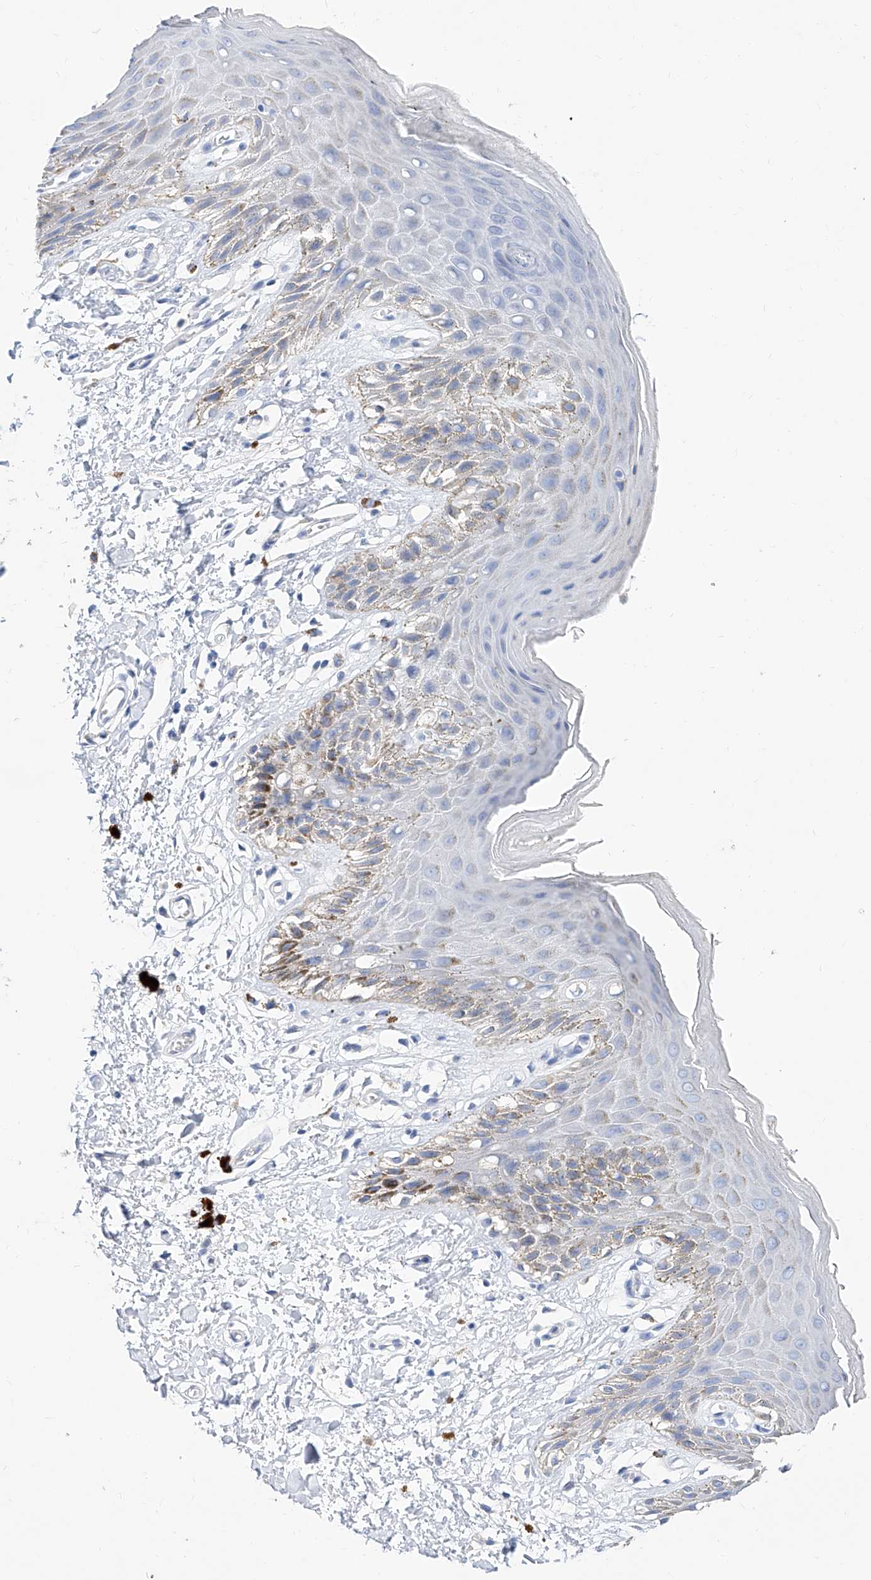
{"staining": {"intensity": "moderate", "quantity": "<25%", "location": "cytoplasmic/membranous"}, "tissue": "skin", "cell_type": "Epidermal cells", "image_type": "normal", "snomed": [{"axis": "morphology", "description": "Normal tissue, NOS"}, {"axis": "topography", "description": "Anal"}], "caption": "Immunohistochemistry of normal human skin reveals low levels of moderate cytoplasmic/membranous expression in approximately <25% of epidermal cells.", "gene": "SLC25A29", "patient": {"sex": "male", "age": 44}}